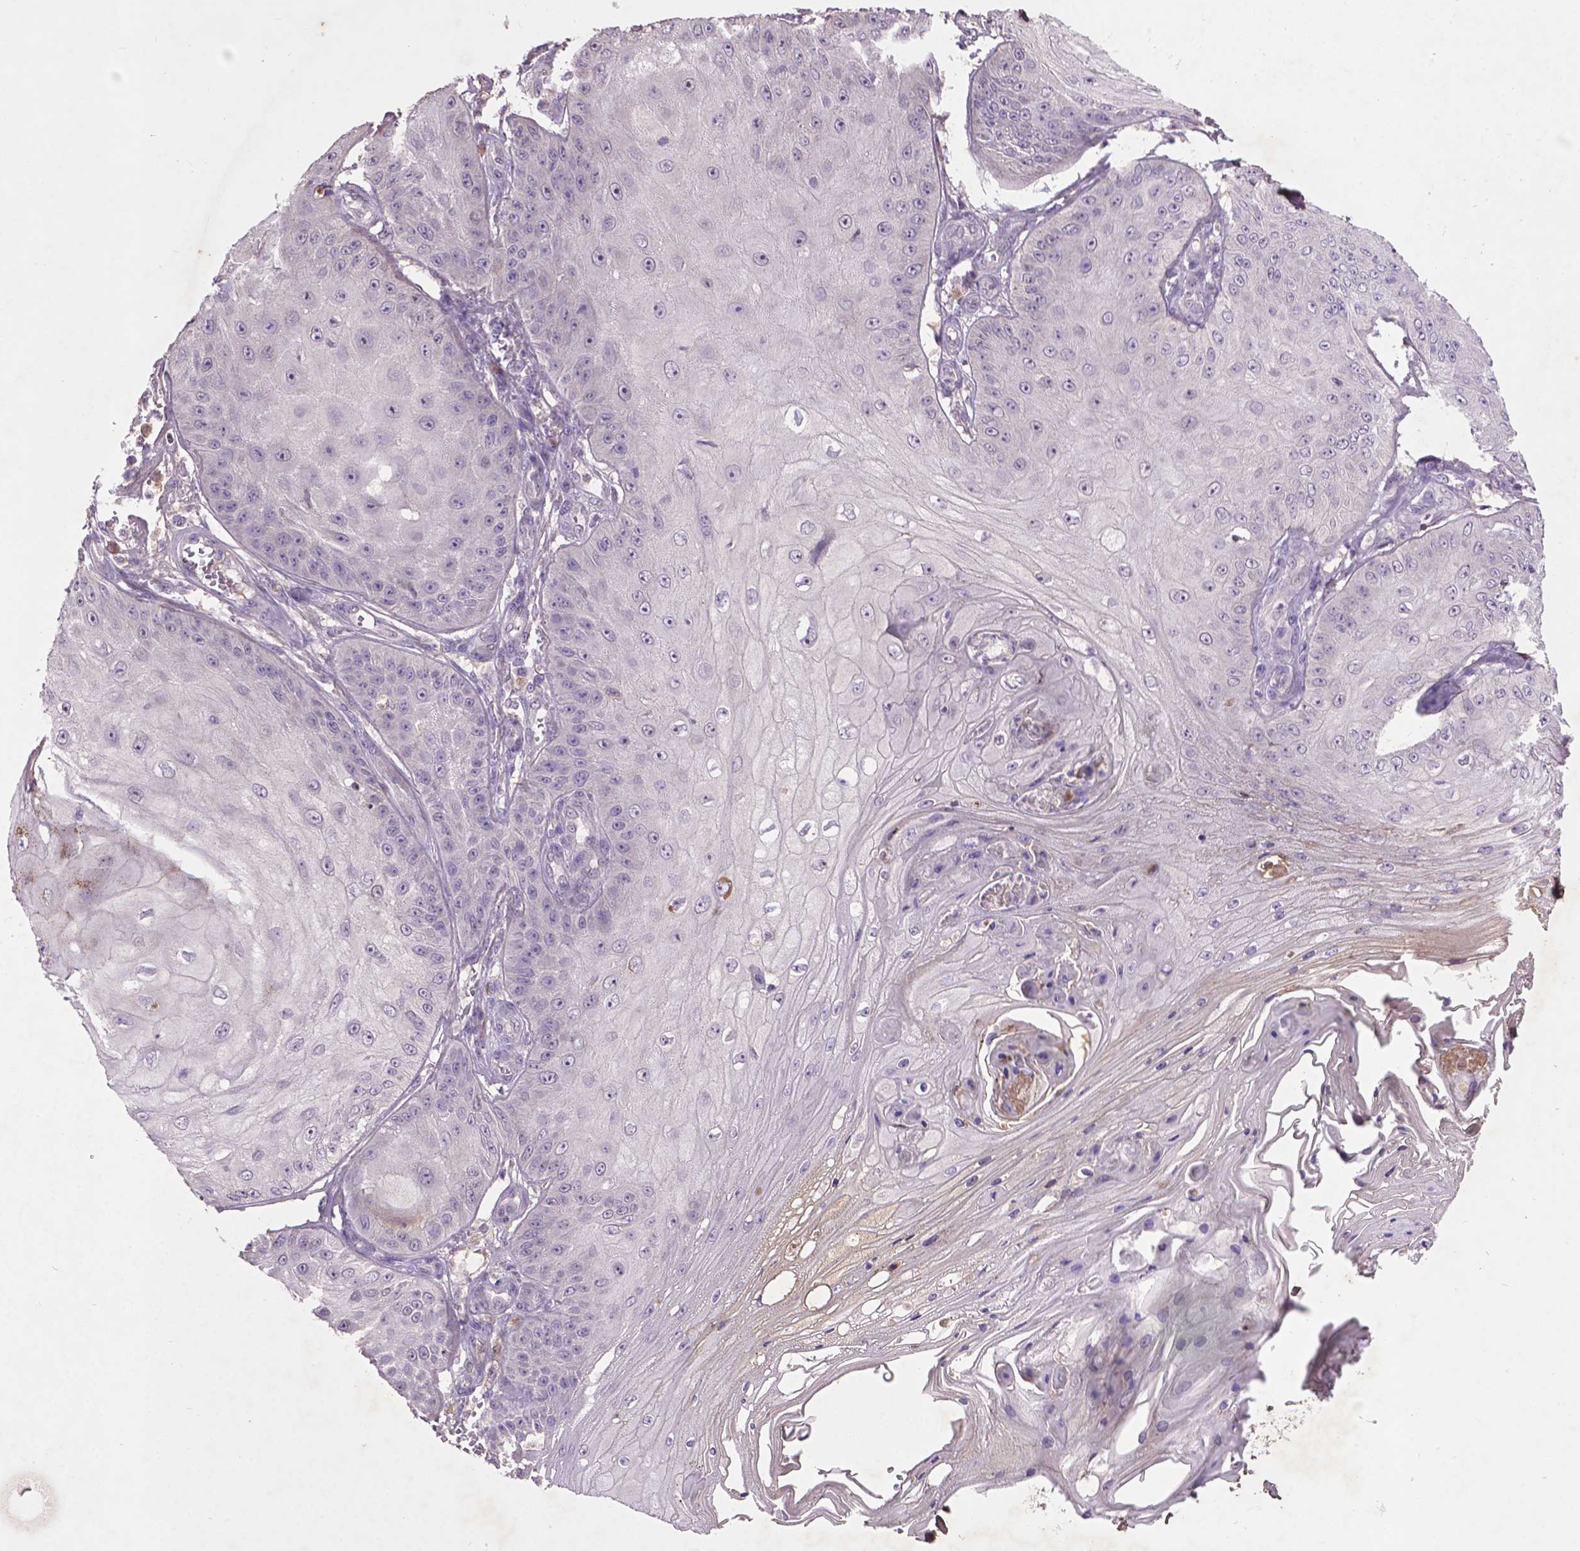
{"staining": {"intensity": "negative", "quantity": "none", "location": "none"}, "tissue": "skin cancer", "cell_type": "Tumor cells", "image_type": "cancer", "snomed": [{"axis": "morphology", "description": "Squamous cell carcinoma, NOS"}, {"axis": "topography", "description": "Skin"}], "caption": "This is an IHC micrograph of skin cancer (squamous cell carcinoma). There is no positivity in tumor cells.", "gene": "SOX17", "patient": {"sex": "male", "age": 70}}